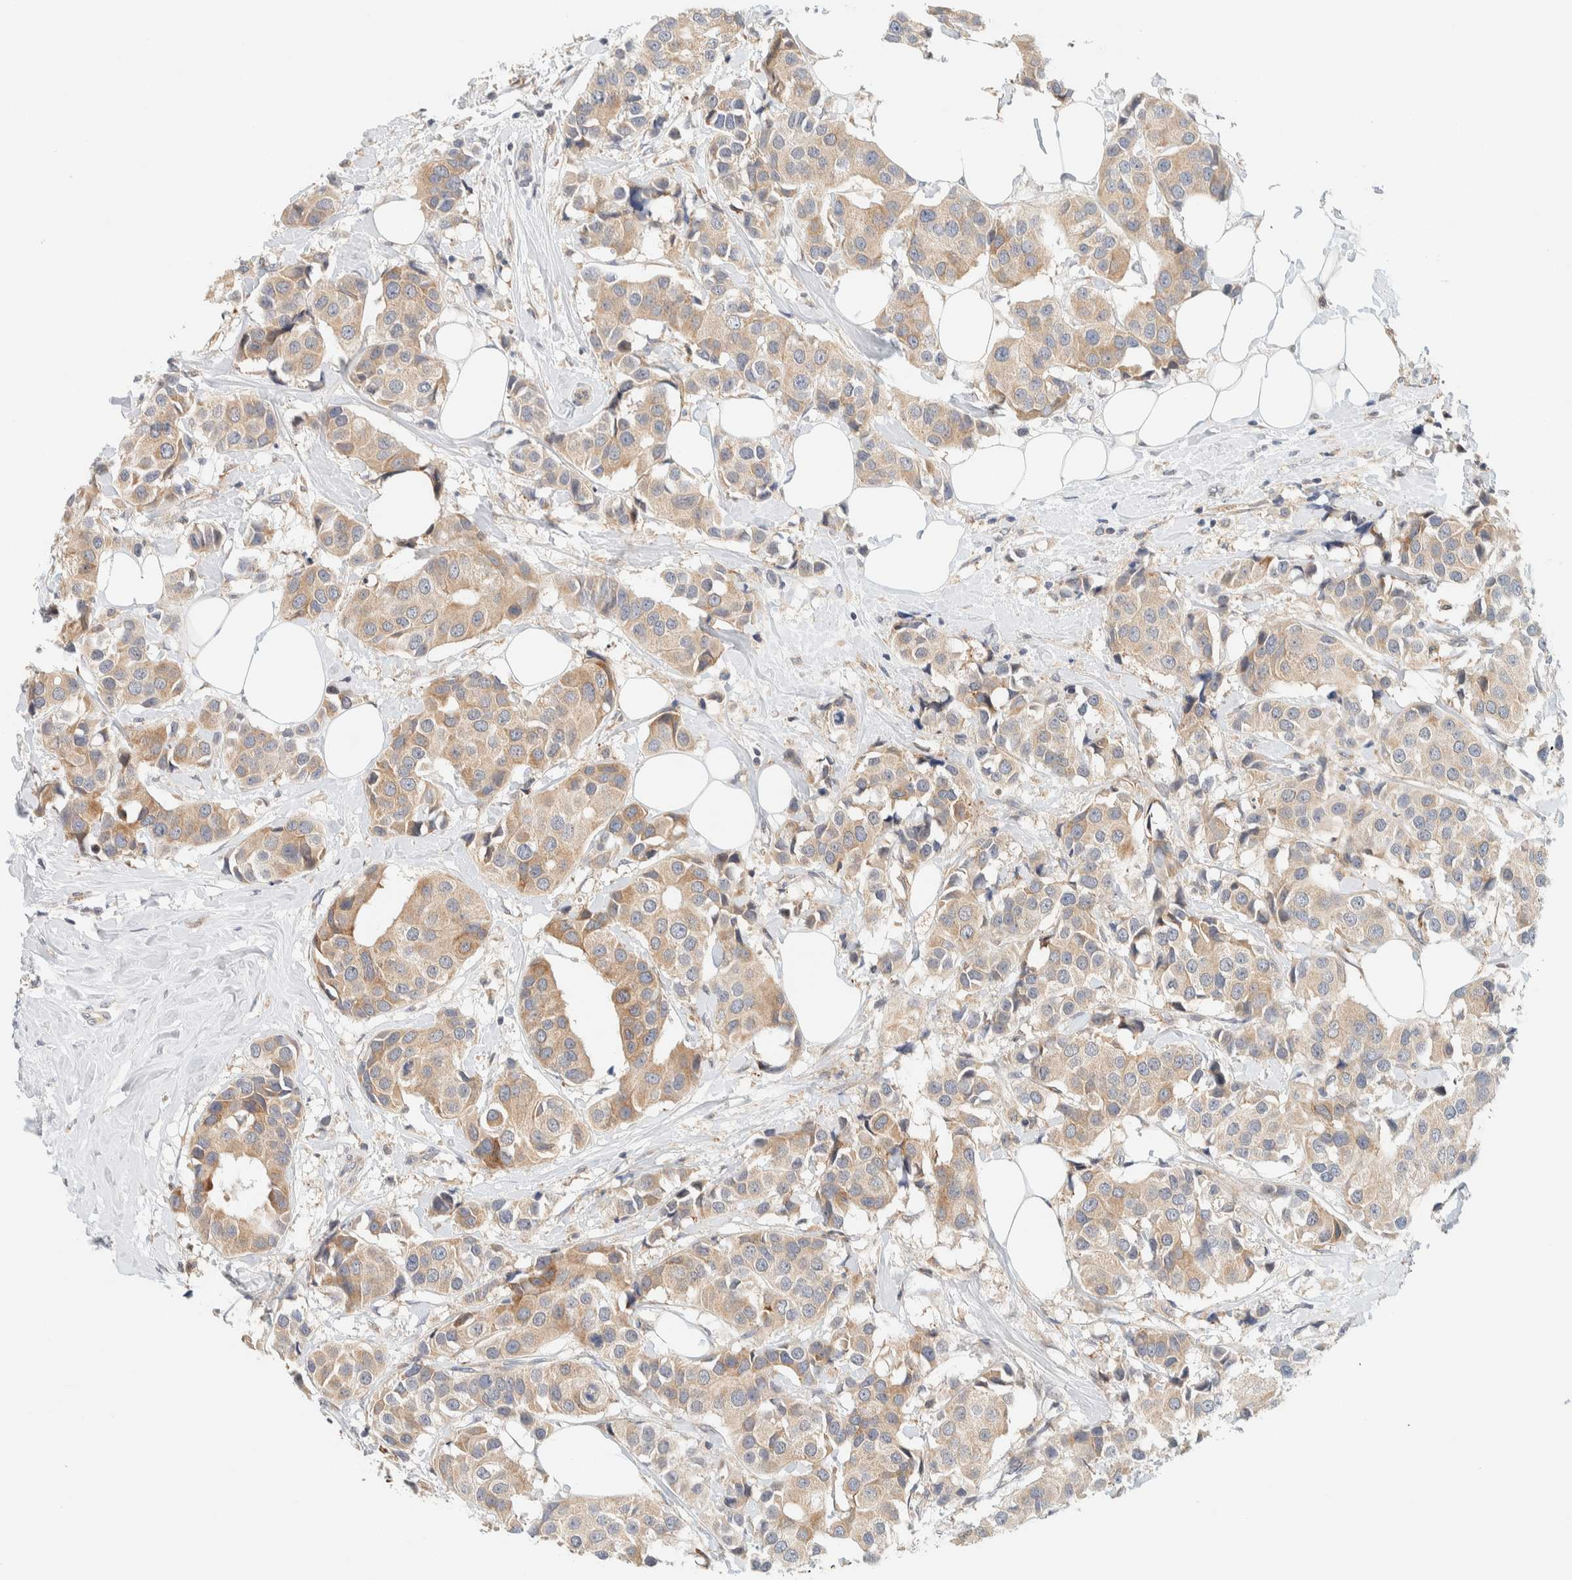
{"staining": {"intensity": "weak", "quantity": ">75%", "location": "cytoplasmic/membranous"}, "tissue": "breast cancer", "cell_type": "Tumor cells", "image_type": "cancer", "snomed": [{"axis": "morphology", "description": "Normal tissue, NOS"}, {"axis": "morphology", "description": "Duct carcinoma"}, {"axis": "topography", "description": "Breast"}], "caption": "There is low levels of weak cytoplasmic/membranous expression in tumor cells of breast infiltrating ductal carcinoma, as demonstrated by immunohistochemical staining (brown color).", "gene": "SUMF2", "patient": {"sex": "female", "age": 39}}